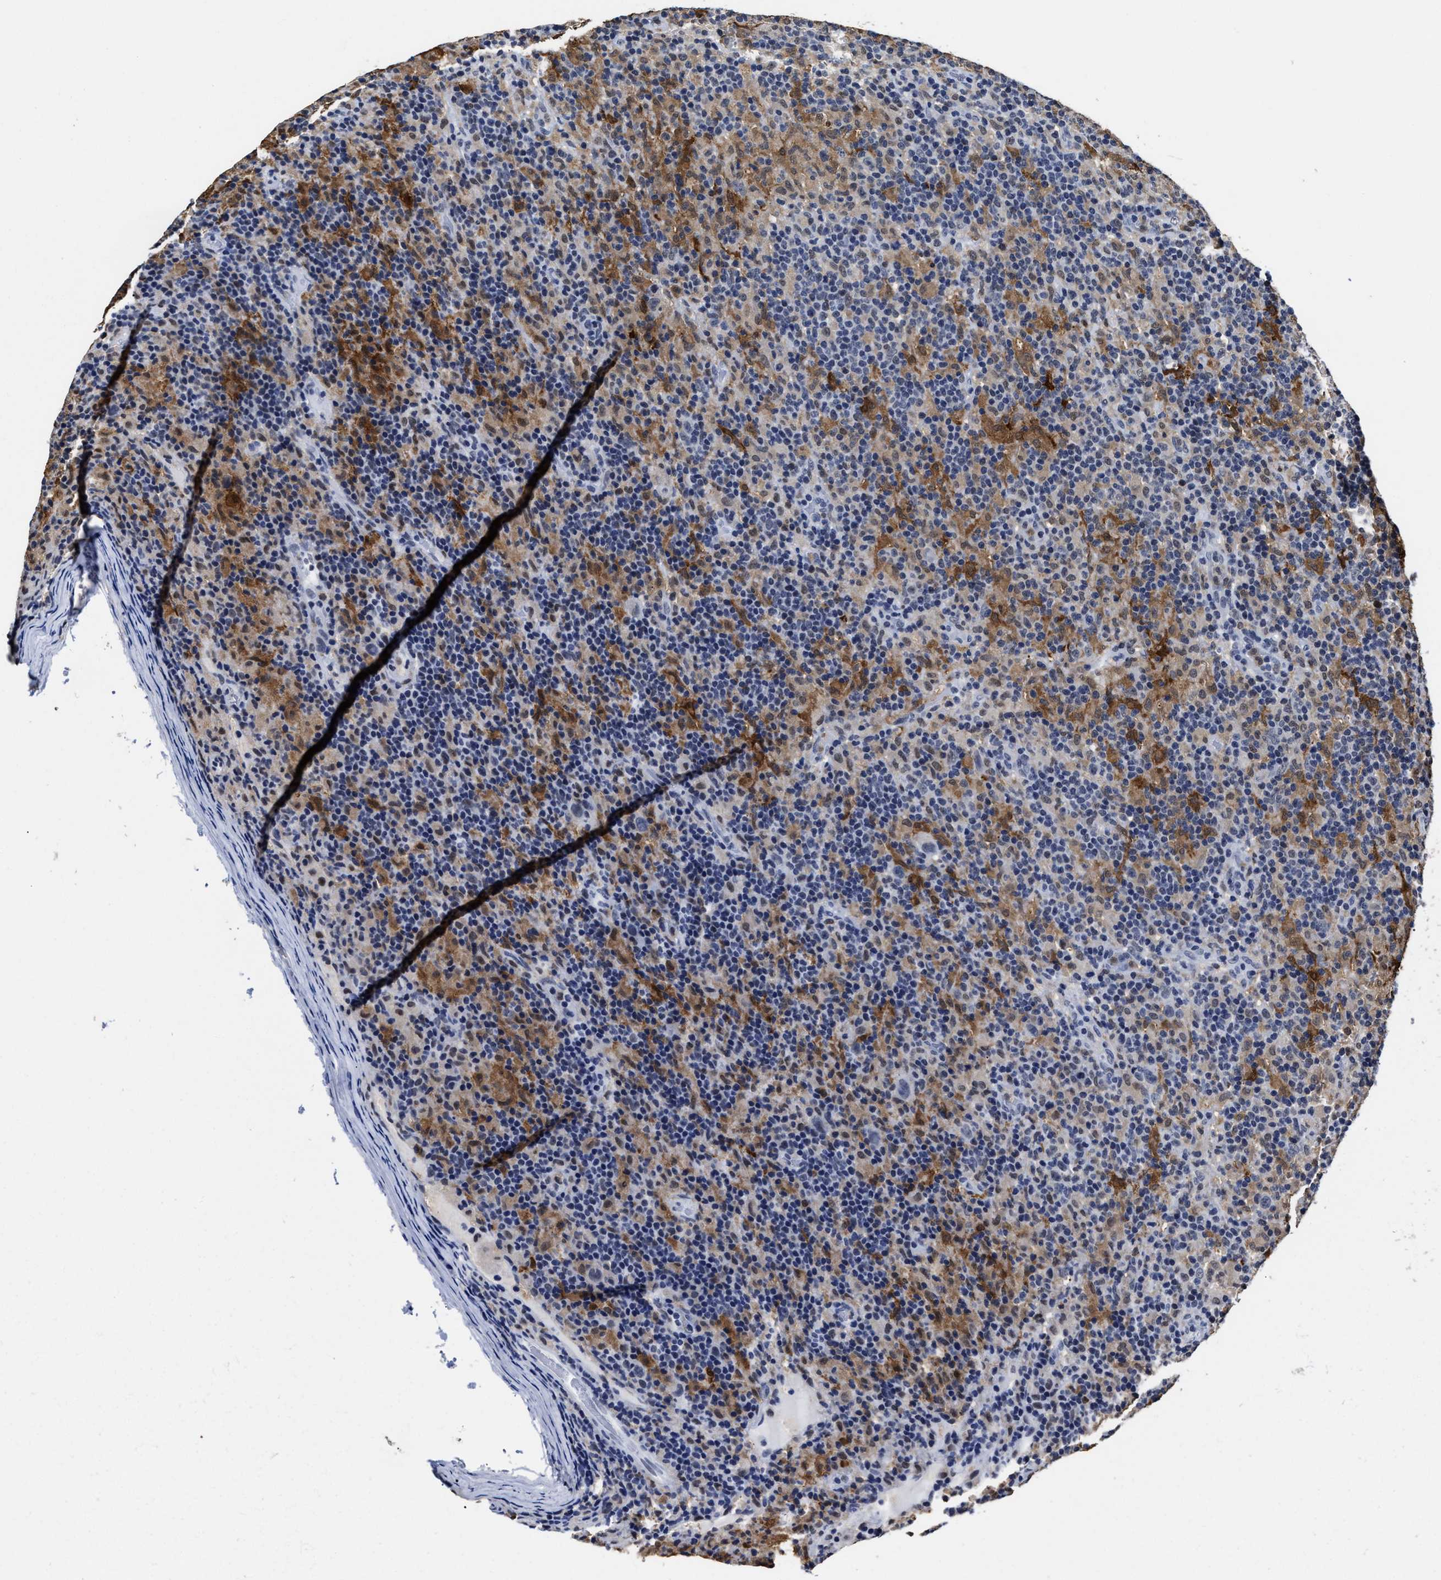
{"staining": {"intensity": "negative", "quantity": "none", "location": "none"}, "tissue": "lymphoma", "cell_type": "Tumor cells", "image_type": "cancer", "snomed": [{"axis": "morphology", "description": "Hodgkin's disease, NOS"}, {"axis": "topography", "description": "Lymph node"}], "caption": "High magnification brightfield microscopy of lymphoma stained with DAB (brown) and counterstained with hematoxylin (blue): tumor cells show no significant staining.", "gene": "PRPF4B", "patient": {"sex": "male", "age": 70}}